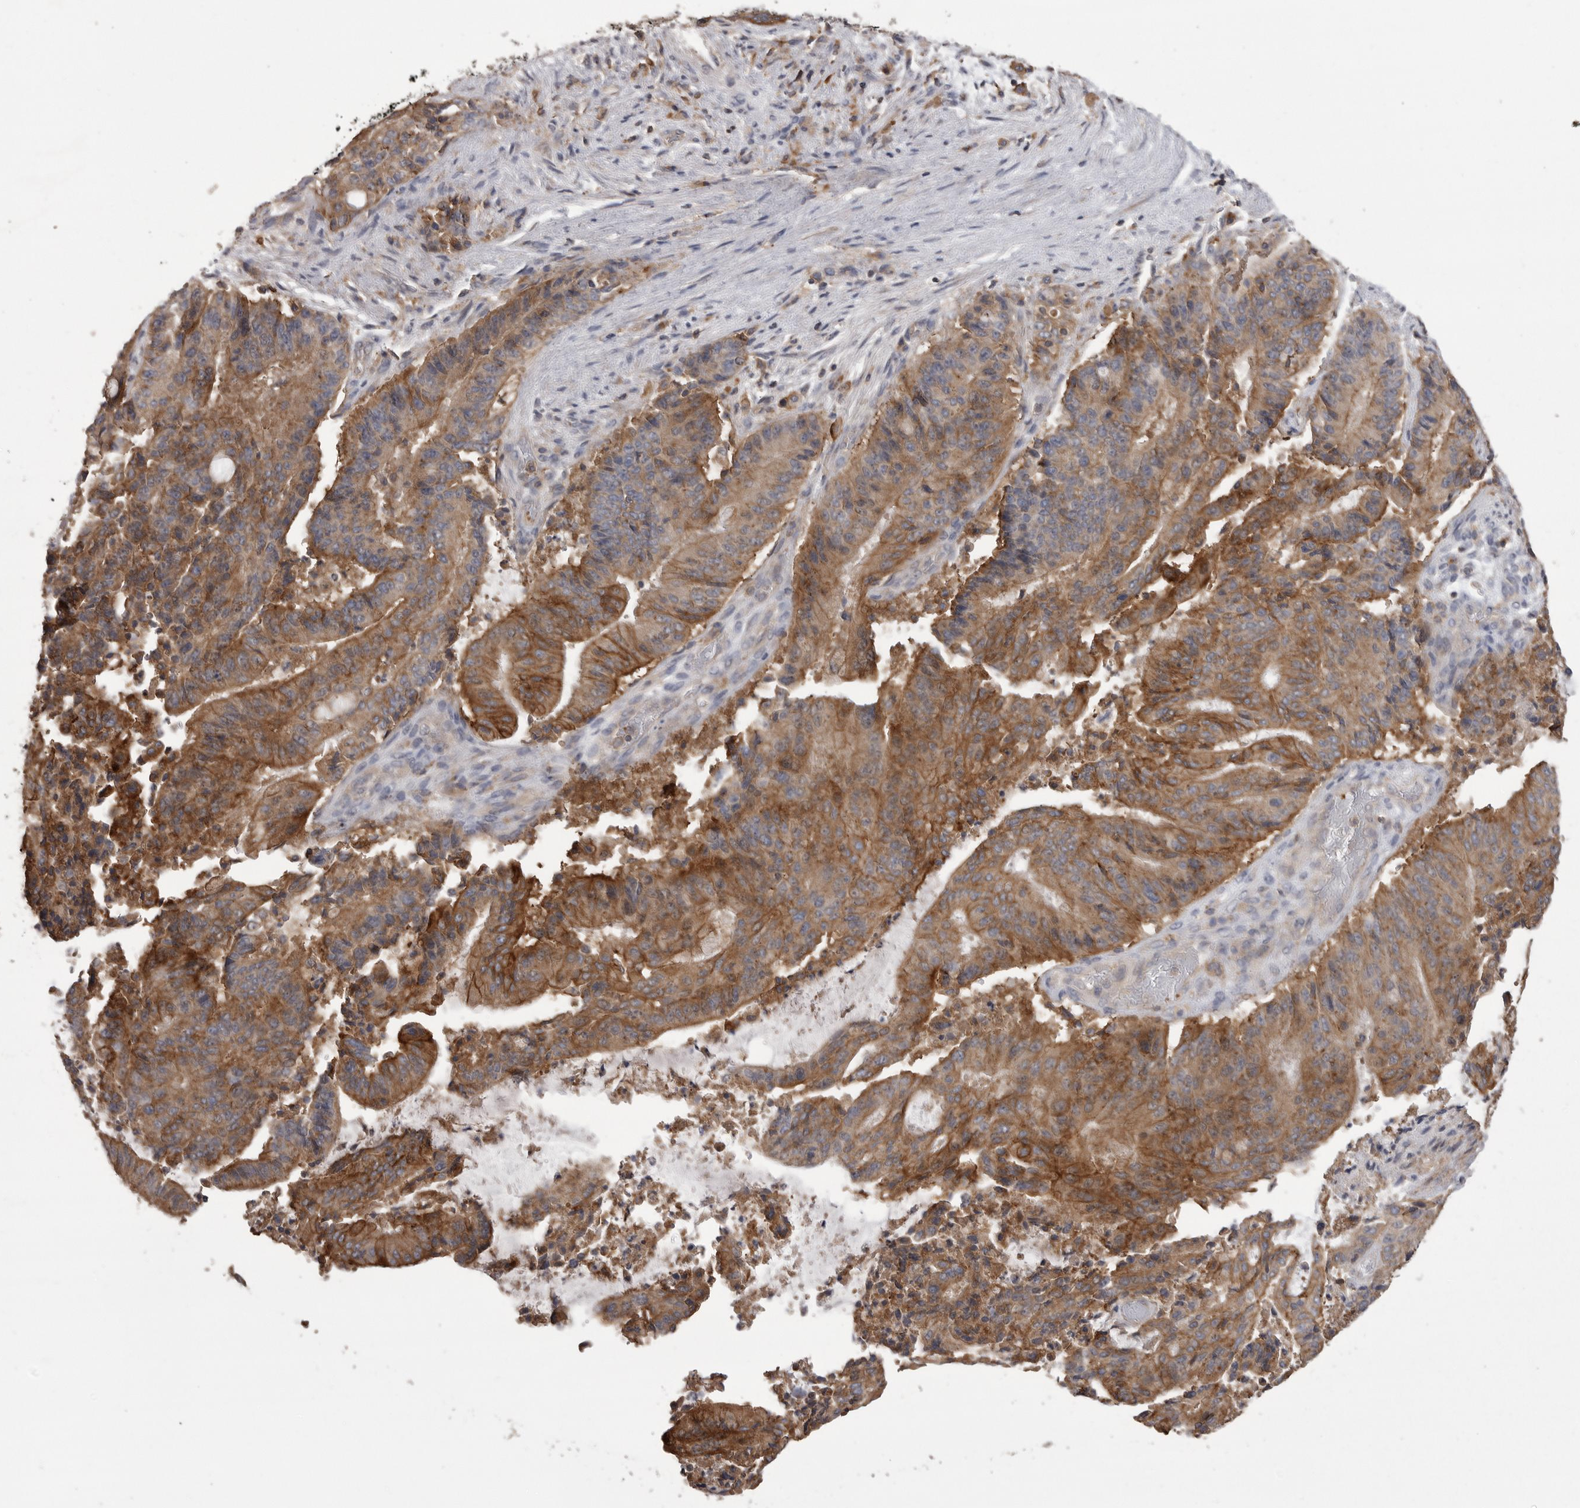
{"staining": {"intensity": "moderate", "quantity": ">75%", "location": "cytoplasmic/membranous"}, "tissue": "liver cancer", "cell_type": "Tumor cells", "image_type": "cancer", "snomed": [{"axis": "morphology", "description": "Normal tissue, NOS"}, {"axis": "morphology", "description": "Cholangiocarcinoma"}, {"axis": "topography", "description": "Liver"}, {"axis": "topography", "description": "Peripheral nerve tissue"}], "caption": "Protein staining of liver cholangiocarcinoma tissue exhibits moderate cytoplasmic/membranous positivity in about >75% of tumor cells.", "gene": "CMTM6", "patient": {"sex": "female", "age": 73}}